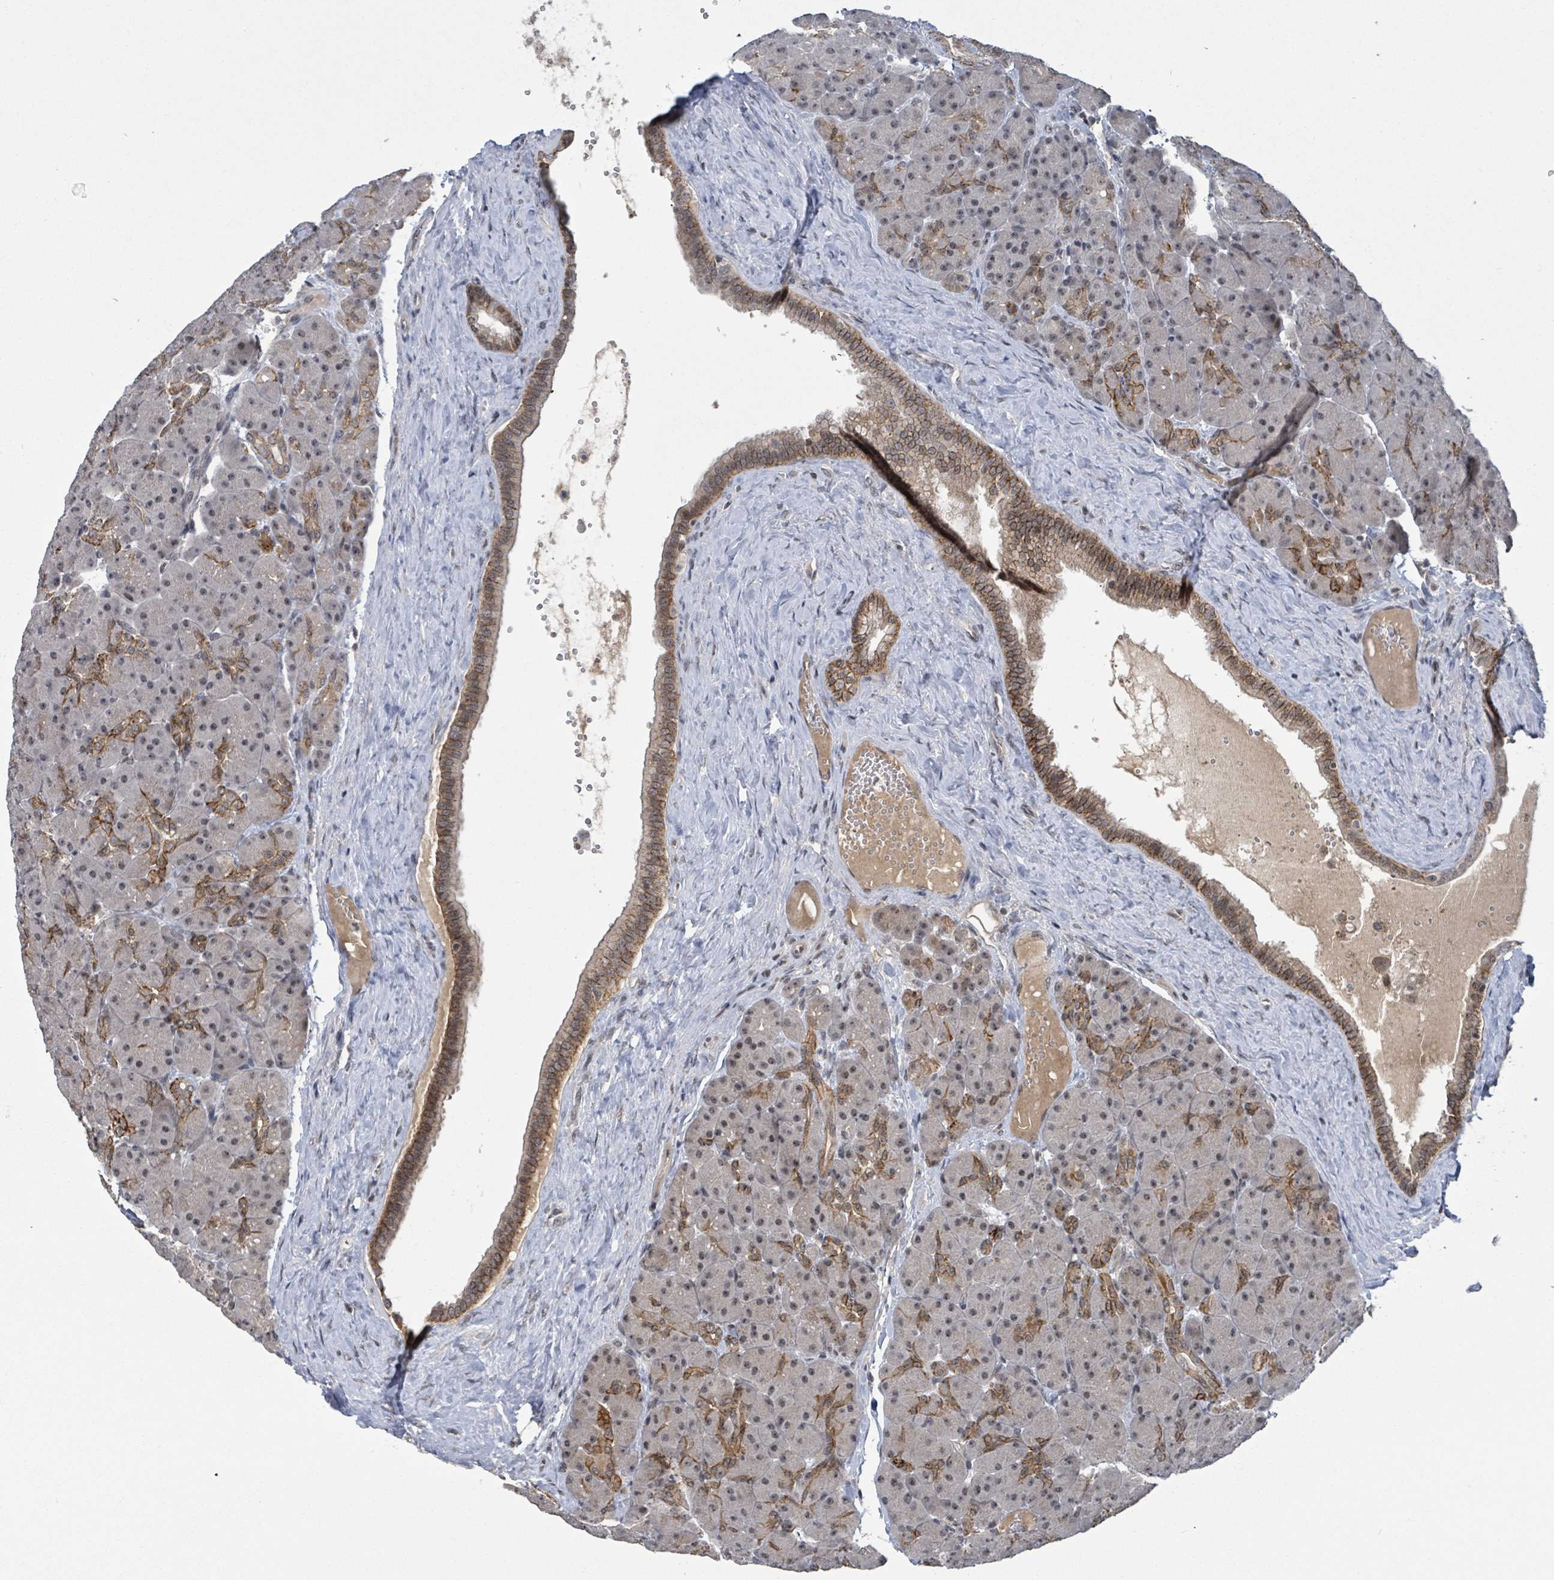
{"staining": {"intensity": "moderate", "quantity": "25%-75%", "location": "cytoplasmic/membranous,nuclear"}, "tissue": "pancreas", "cell_type": "Exocrine glandular cells", "image_type": "normal", "snomed": [{"axis": "morphology", "description": "Normal tissue, NOS"}, {"axis": "topography", "description": "Pancreas"}], "caption": "High-power microscopy captured an IHC micrograph of benign pancreas, revealing moderate cytoplasmic/membranous,nuclear staining in approximately 25%-75% of exocrine glandular cells. (DAB = brown stain, brightfield microscopy at high magnification).", "gene": "ZBTB14", "patient": {"sex": "male", "age": 66}}